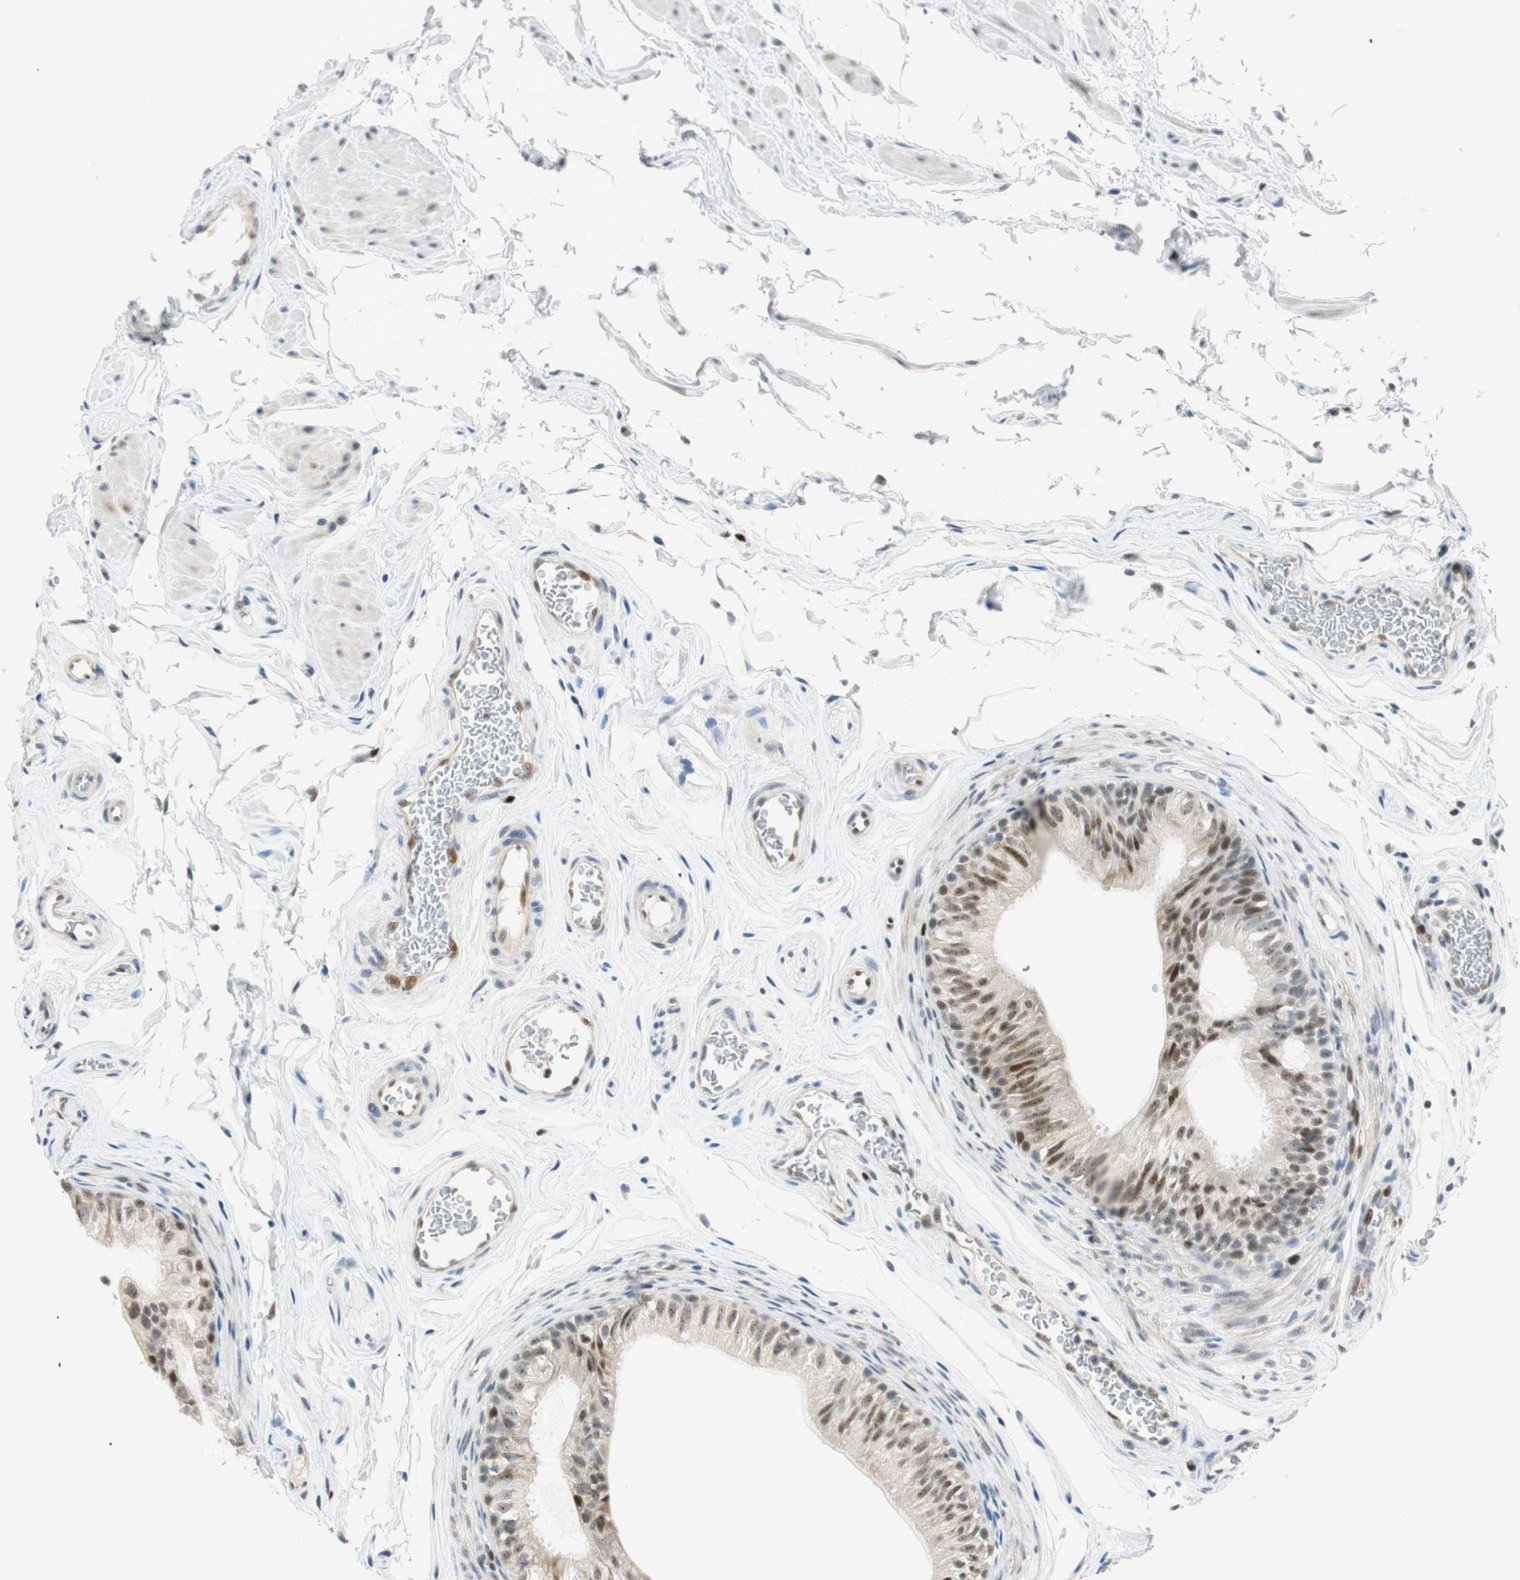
{"staining": {"intensity": "moderate", "quantity": "25%-75%", "location": "nuclear"}, "tissue": "epididymis", "cell_type": "Glandular cells", "image_type": "normal", "snomed": [{"axis": "morphology", "description": "Normal tissue, NOS"}, {"axis": "topography", "description": "Testis"}, {"axis": "topography", "description": "Epididymis"}], "caption": "IHC histopathology image of normal epididymis stained for a protein (brown), which shows medium levels of moderate nuclear staining in about 25%-75% of glandular cells.", "gene": "MSX2", "patient": {"sex": "male", "age": 36}}